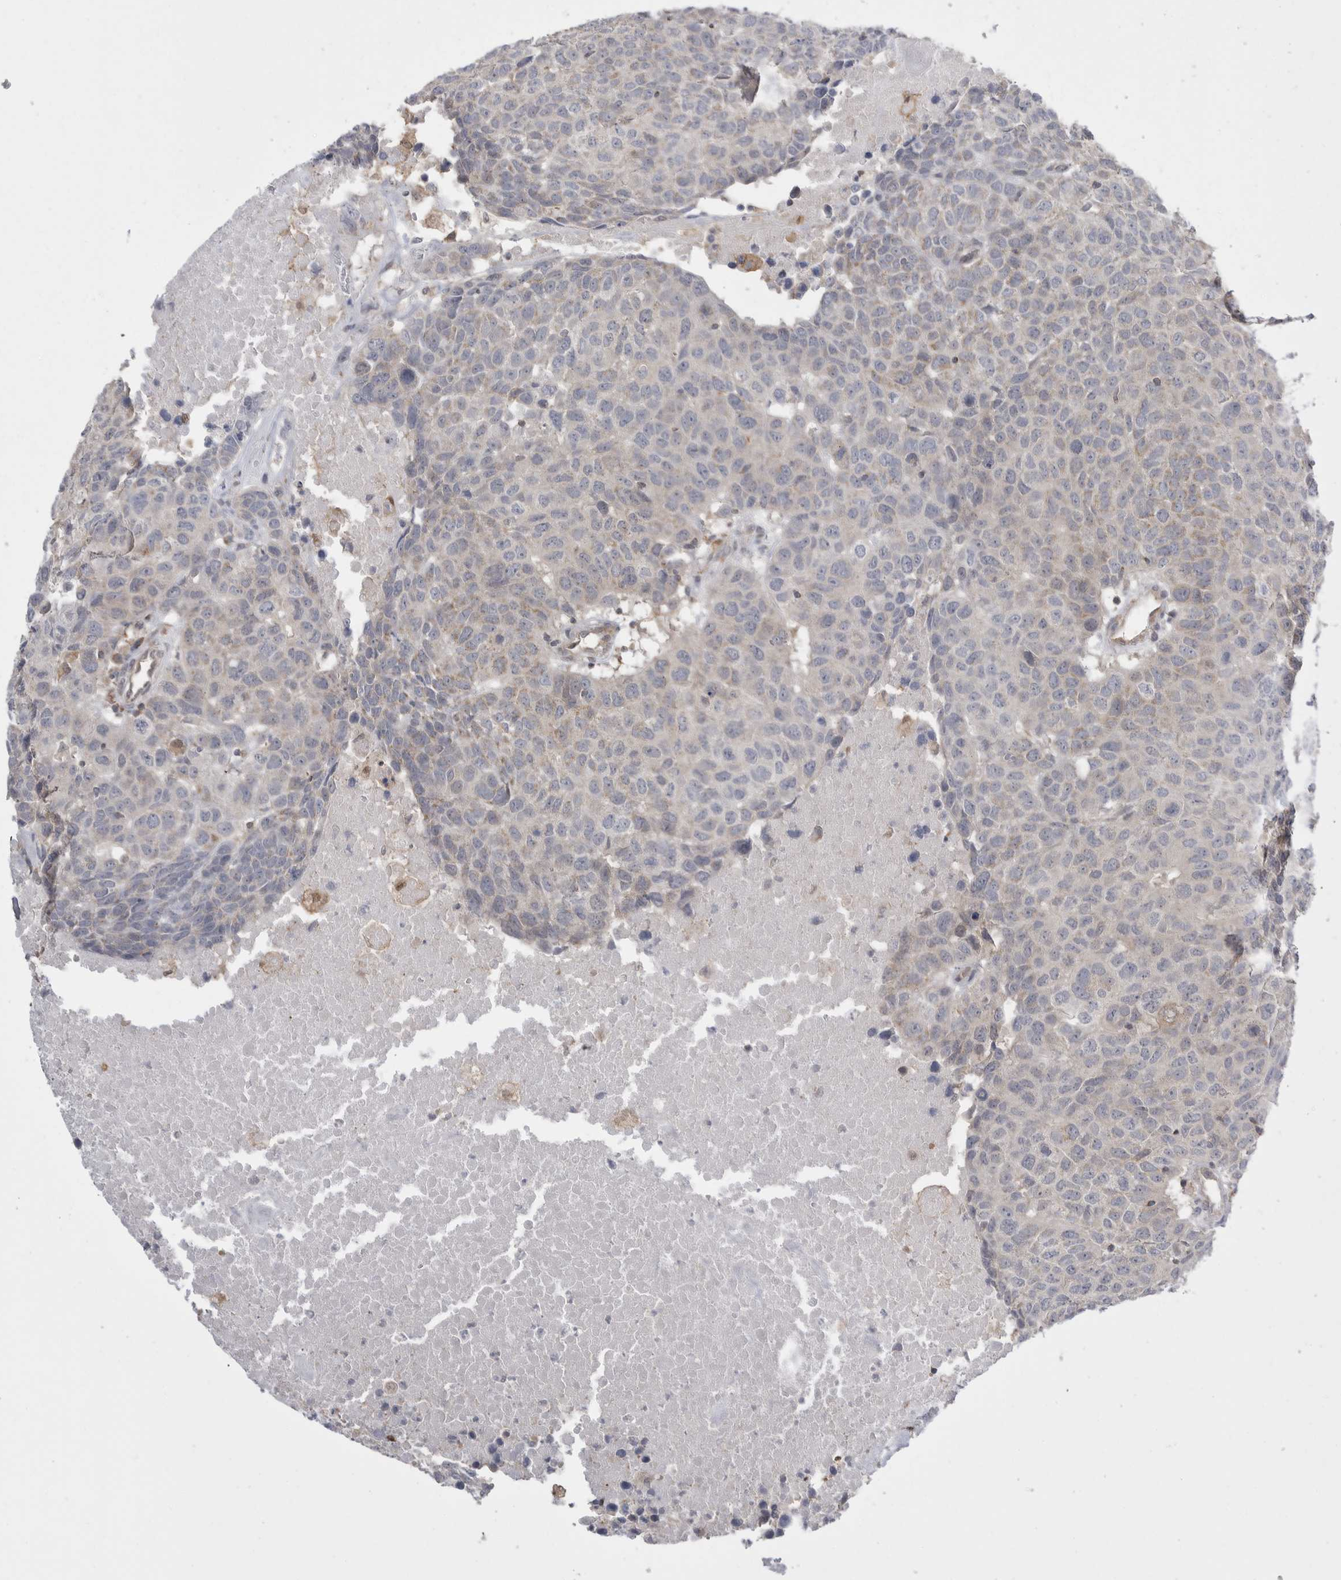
{"staining": {"intensity": "negative", "quantity": "none", "location": "none"}, "tissue": "head and neck cancer", "cell_type": "Tumor cells", "image_type": "cancer", "snomed": [{"axis": "morphology", "description": "Squamous cell carcinoma, NOS"}, {"axis": "topography", "description": "Head-Neck"}], "caption": "This is an immunohistochemistry (IHC) micrograph of head and neck cancer (squamous cell carcinoma). There is no positivity in tumor cells.", "gene": "KYAT3", "patient": {"sex": "male", "age": 66}}